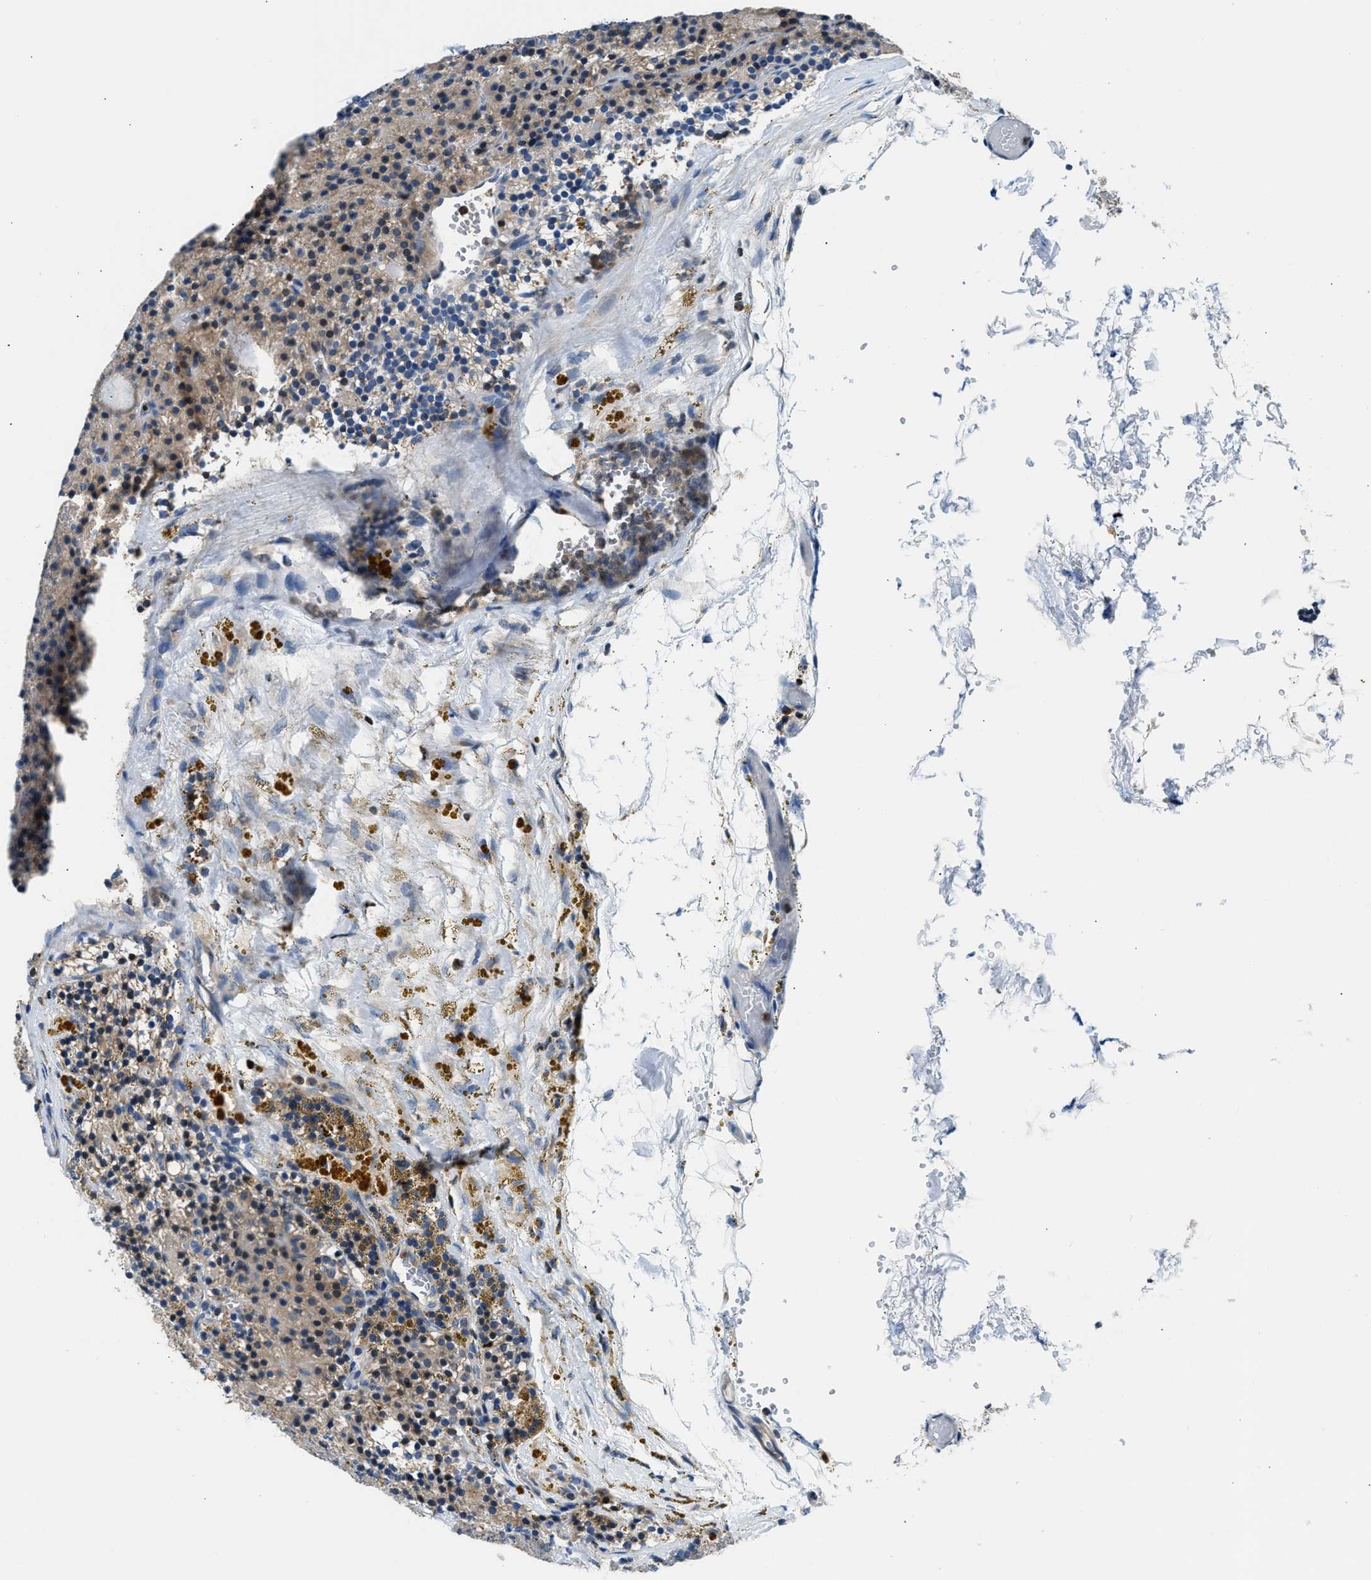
{"staining": {"intensity": "weak", "quantity": ">75%", "location": "cytoplasmic/membranous"}, "tissue": "parathyroid gland", "cell_type": "Glandular cells", "image_type": "normal", "snomed": [{"axis": "morphology", "description": "Normal tissue, NOS"}, {"axis": "morphology", "description": "Adenoma, NOS"}, {"axis": "topography", "description": "Parathyroid gland"}], "caption": "Parathyroid gland was stained to show a protein in brown. There is low levels of weak cytoplasmic/membranous staining in approximately >75% of glandular cells. The staining was performed using DAB (3,3'-diaminobenzidine) to visualize the protein expression in brown, while the nuclei were stained in blue with hematoxylin (Magnification: 20x).", "gene": "TOX", "patient": {"sex": "male", "age": 75}}